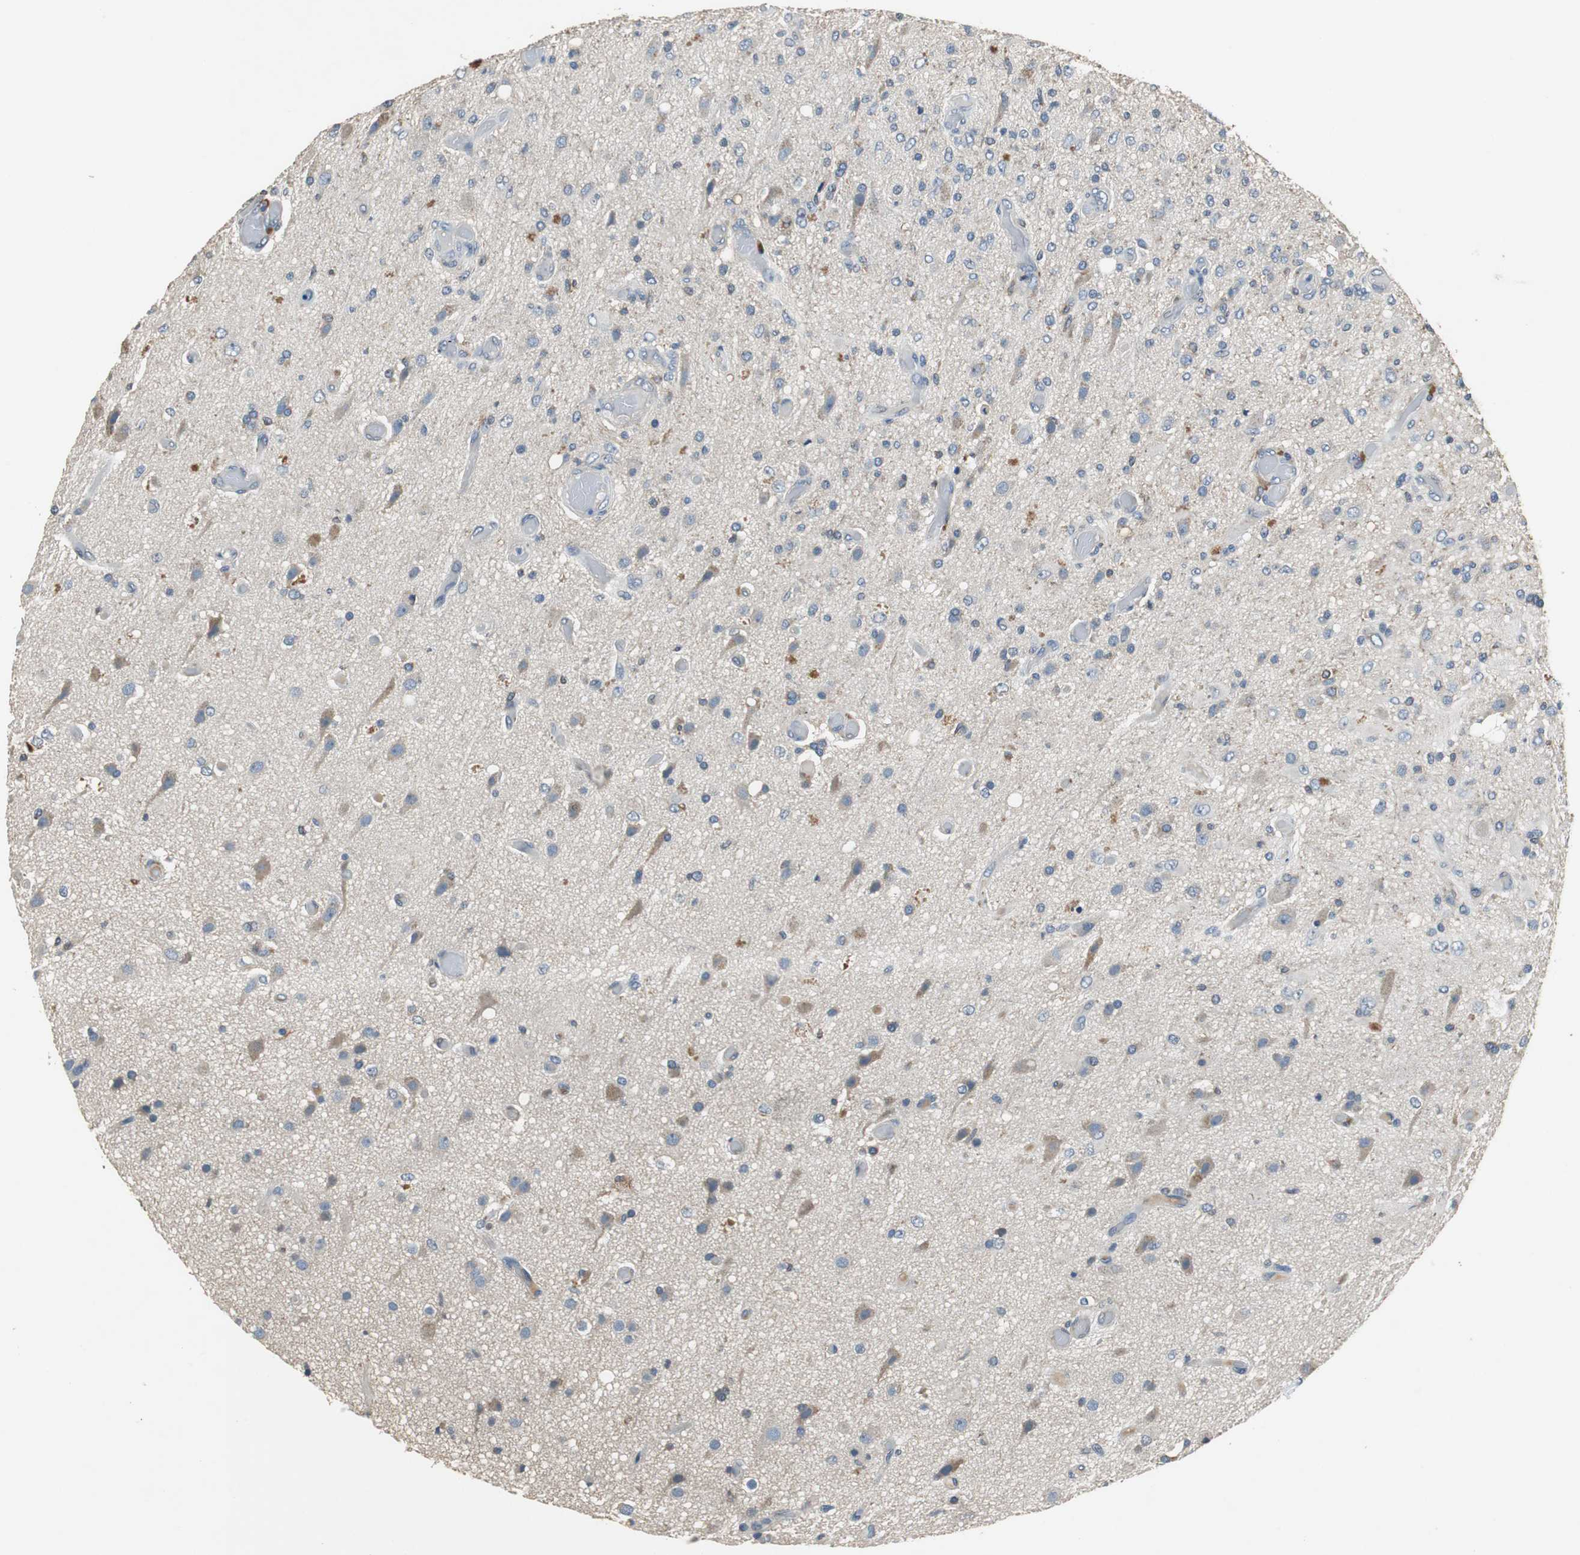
{"staining": {"intensity": "weak", "quantity": "<25%", "location": "cytoplasmic/membranous"}, "tissue": "glioma", "cell_type": "Tumor cells", "image_type": "cancer", "snomed": [{"axis": "morphology", "description": "Normal tissue, NOS"}, {"axis": "morphology", "description": "Glioma, malignant, High grade"}, {"axis": "topography", "description": "Cerebral cortex"}], "caption": "High-grade glioma (malignant) was stained to show a protein in brown. There is no significant staining in tumor cells.", "gene": "SLC19A2", "patient": {"sex": "male", "age": 77}}